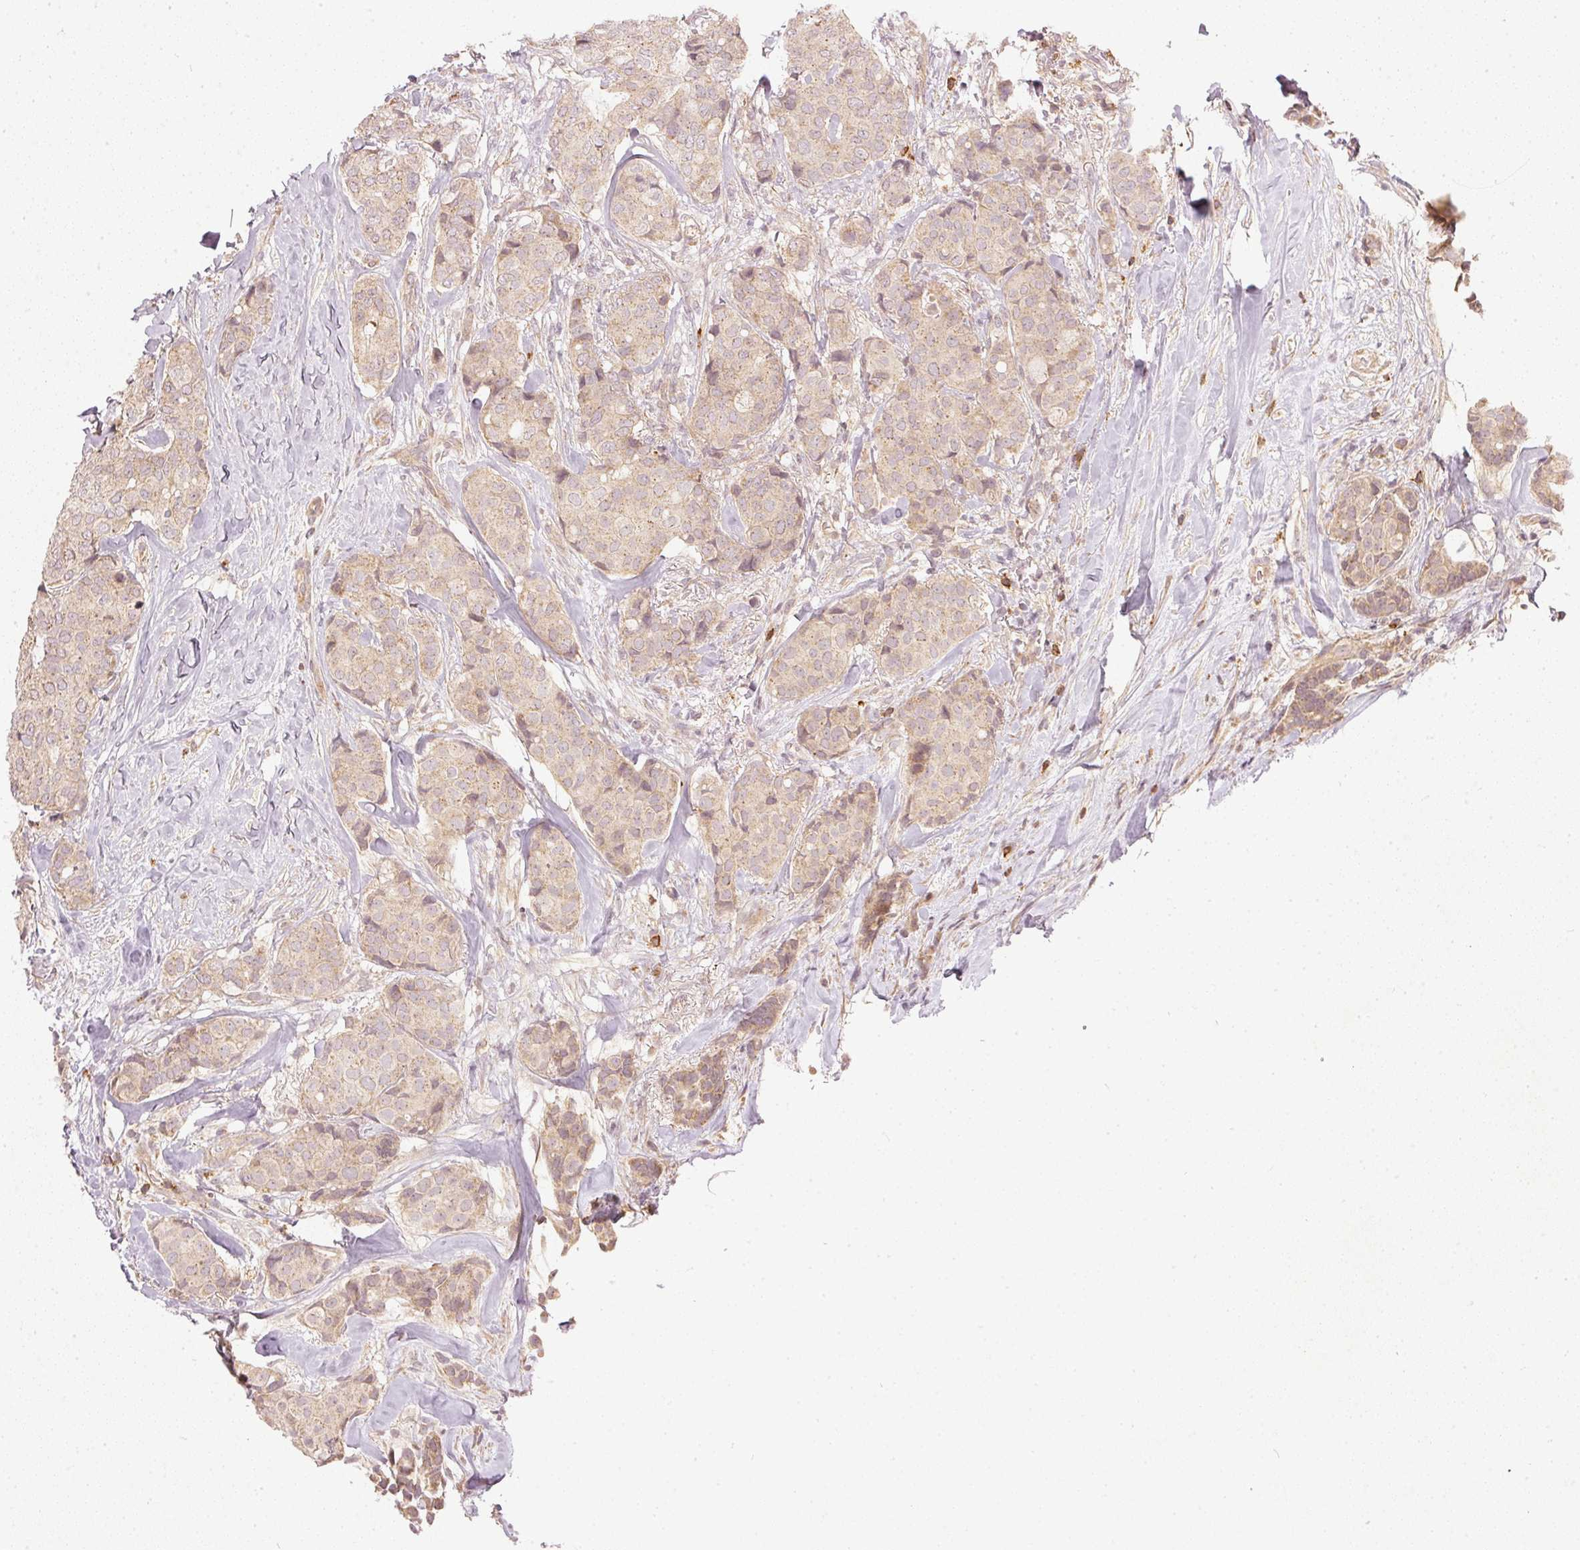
{"staining": {"intensity": "weak", "quantity": ">75%", "location": "cytoplasmic/membranous"}, "tissue": "breast cancer", "cell_type": "Tumor cells", "image_type": "cancer", "snomed": [{"axis": "morphology", "description": "Duct carcinoma"}, {"axis": "topography", "description": "Breast"}], "caption": "IHC staining of breast cancer (invasive ductal carcinoma), which reveals low levels of weak cytoplasmic/membranous positivity in approximately >75% of tumor cells indicating weak cytoplasmic/membranous protein staining. The staining was performed using DAB (3,3'-diaminobenzidine) (brown) for protein detection and nuclei were counterstained in hematoxylin (blue).", "gene": "NADK2", "patient": {"sex": "female", "age": 75}}